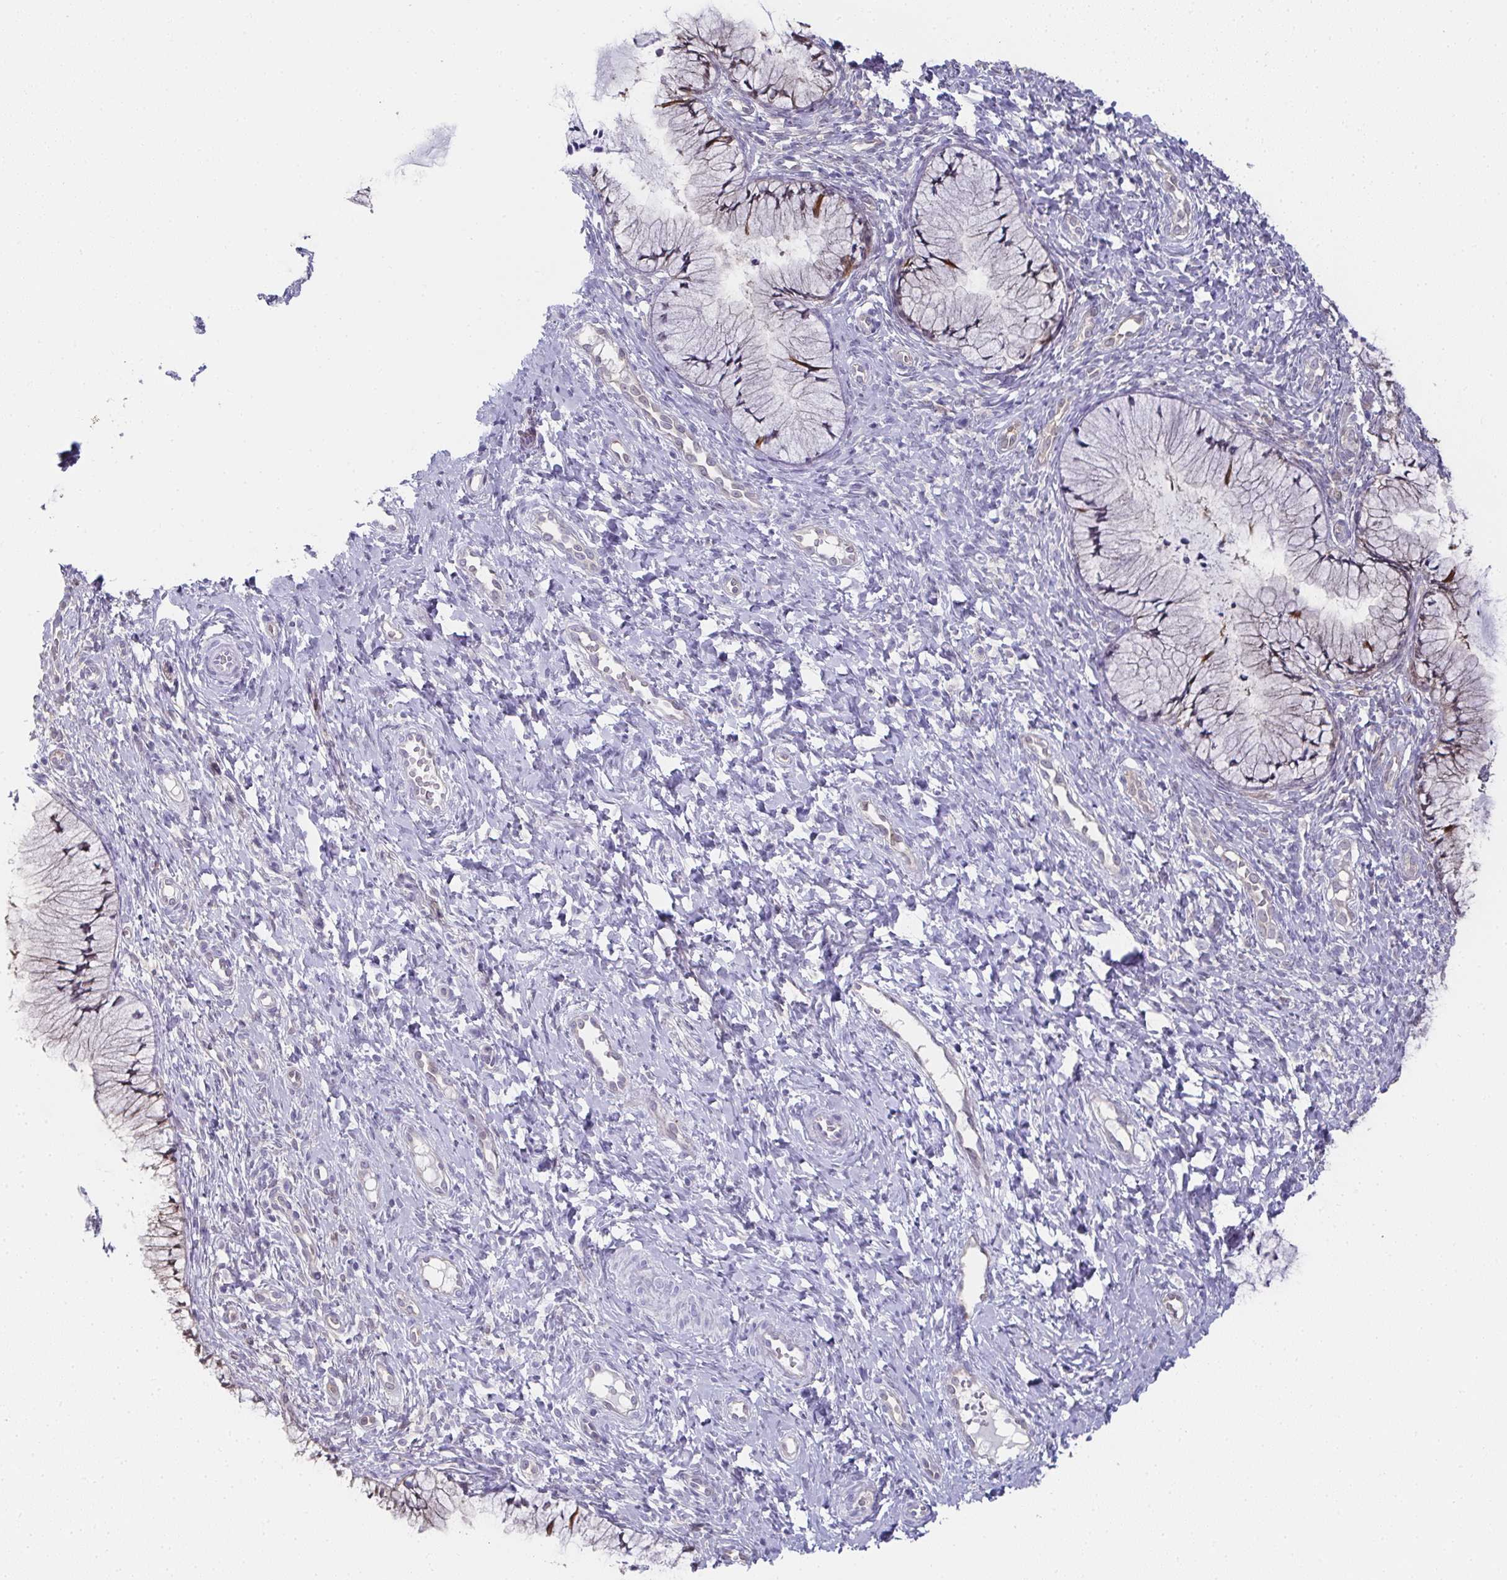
{"staining": {"intensity": "weak", "quantity": "<25%", "location": "cytoplasmic/membranous"}, "tissue": "cervix", "cell_type": "Glandular cells", "image_type": "normal", "snomed": [{"axis": "morphology", "description": "Normal tissue, NOS"}, {"axis": "topography", "description": "Cervix"}], "caption": "Immunohistochemistry (IHC) photomicrograph of normal human cervix stained for a protein (brown), which reveals no expression in glandular cells. (DAB (3,3'-diaminobenzidine) immunohistochemistry (IHC), high magnification).", "gene": "RBP1", "patient": {"sex": "female", "age": 36}}